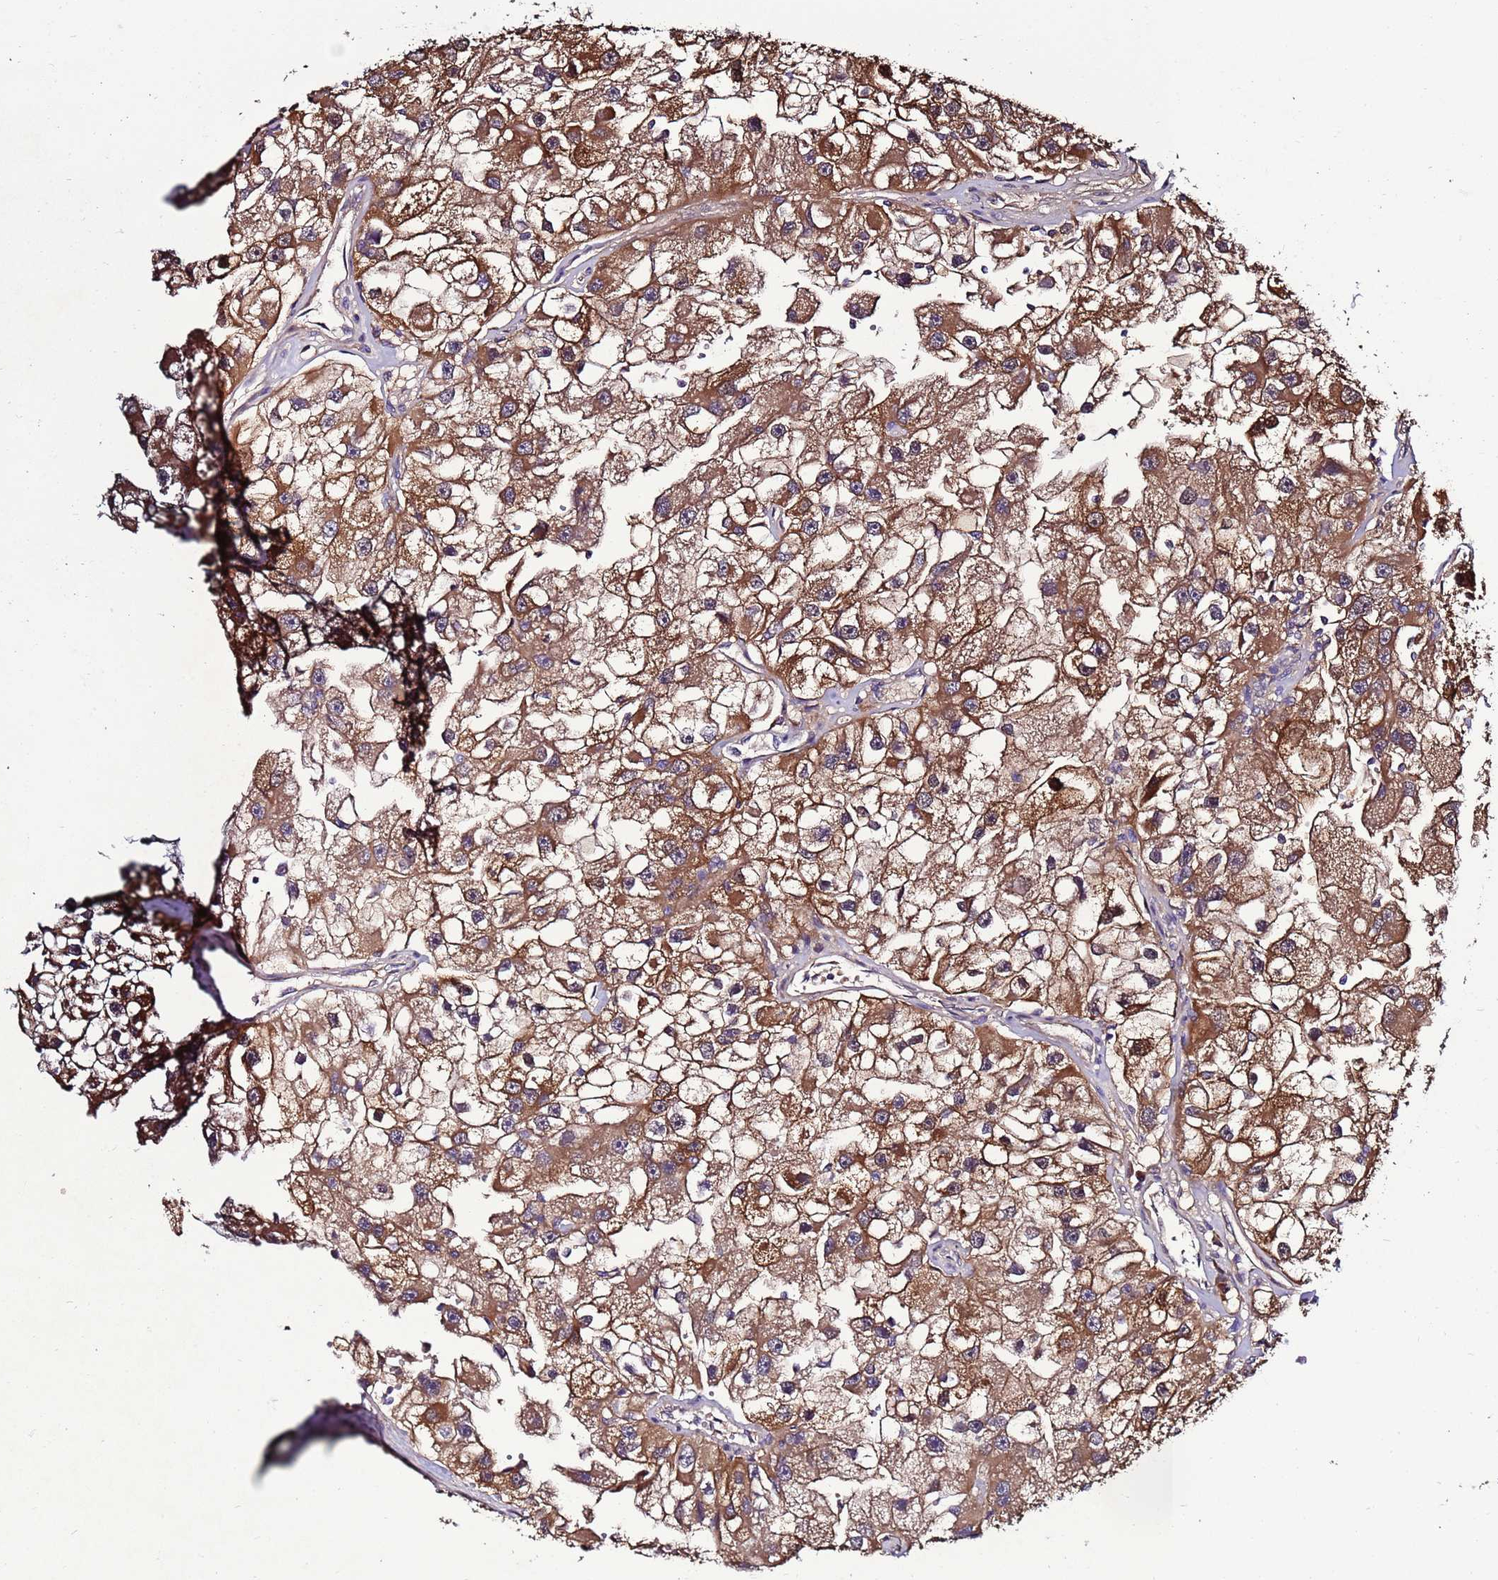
{"staining": {"intensity": "moderate", "quantity": ">75%", "location": "cytoplasmic/membranous"}, "tissue": "renal cancer", "cell_type": "Tumor cells", "image_type": "cancer", "snomed": [{"axis": "morphology", "description": "Adenocarcinoma, NOS"}, {"axis": "topography", "description": "Kidney"}], "caption": "Renal cancer (adenocarcinoma) tissue reveals moderate cytoplasmic/membranous positivity in about >75% of tumor cells", "gene": "NAXE", "patient": {"sex": "male", "age": 63}}